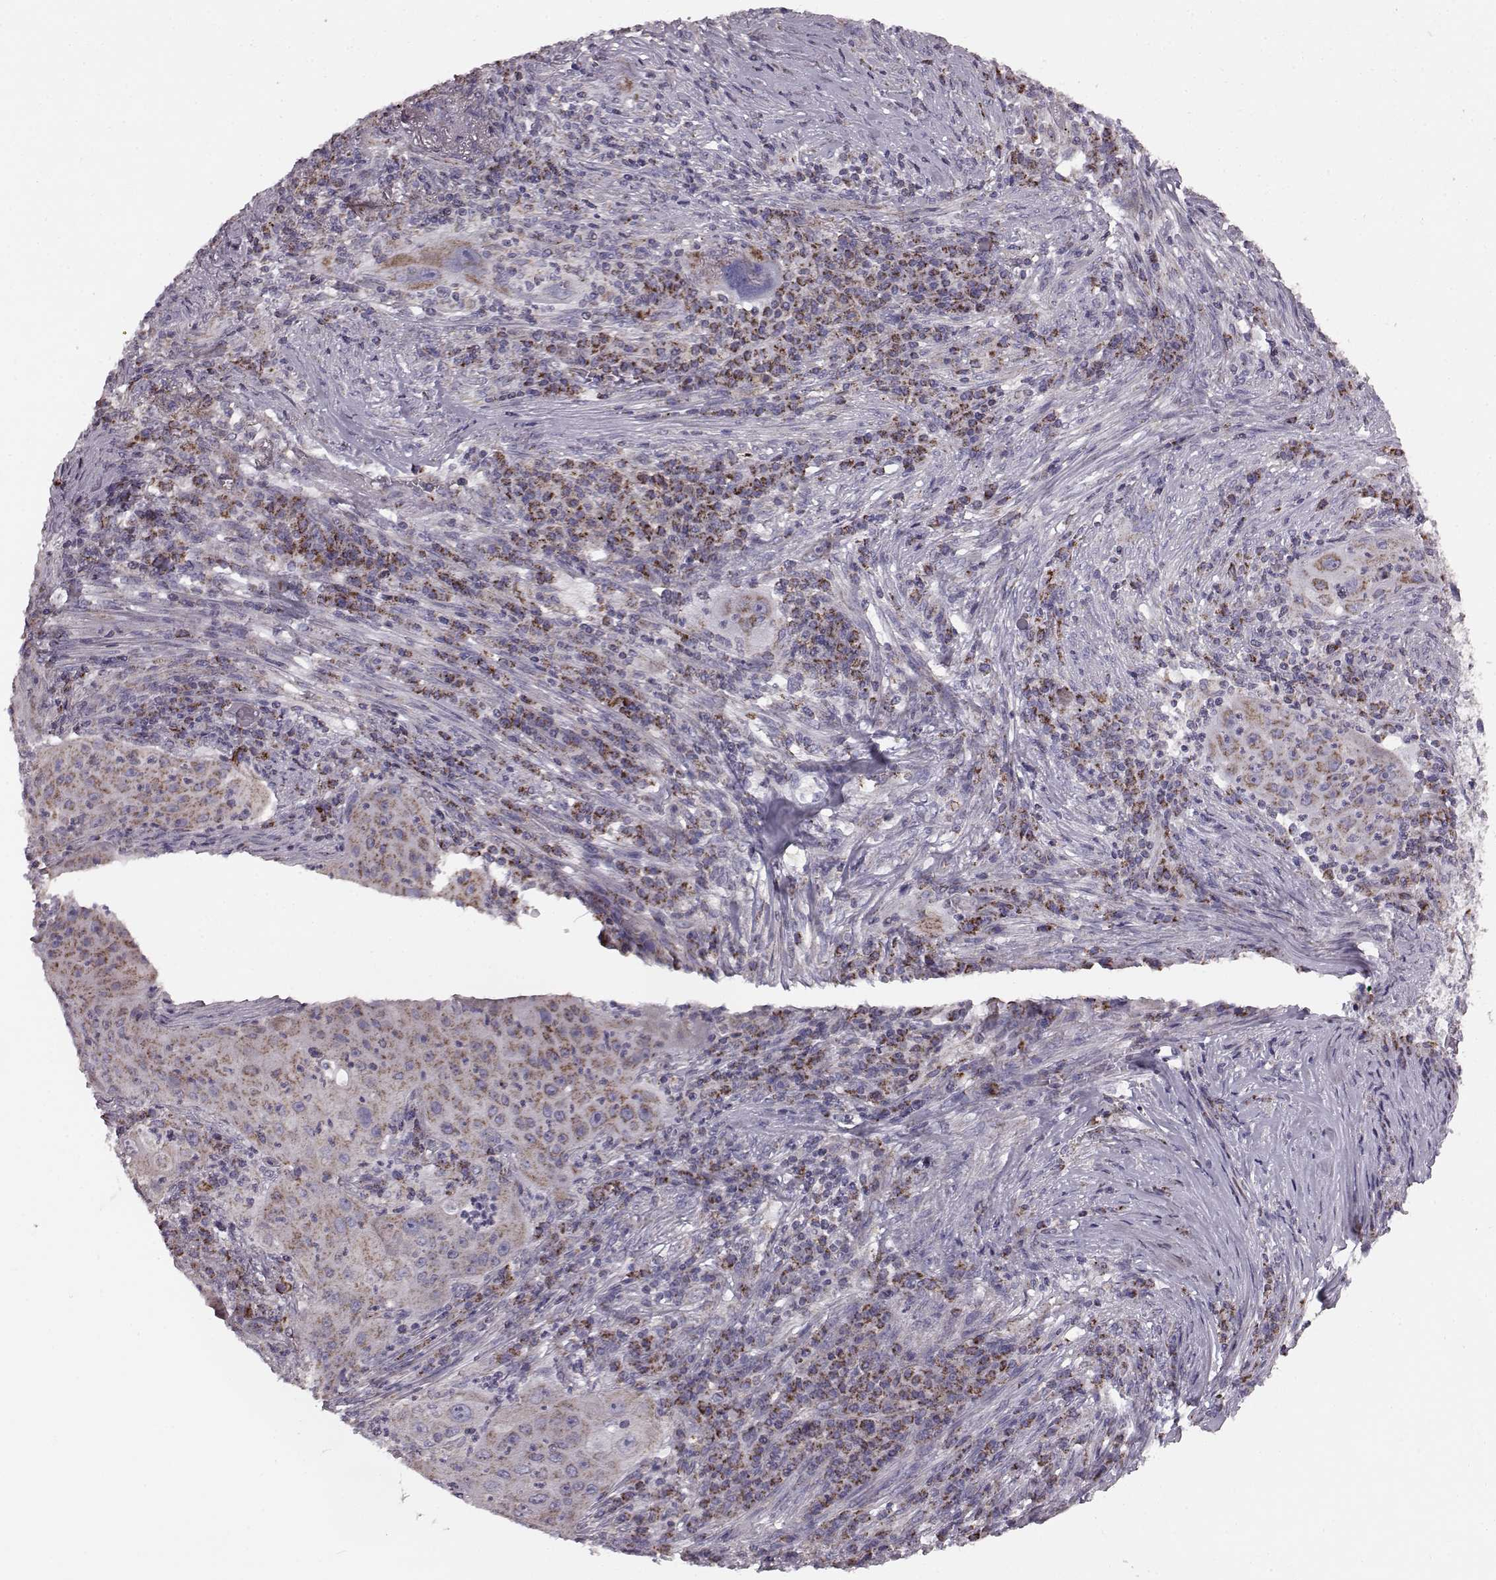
{"staining": {"intensity": "moderate", "quantity": ">75%", "location": "cytoplasmic/membranous"}, "tissue": "lung cancer", "cell_type": "Tumor cells", "image_type": "cancer", "snomed": [{"axis": "morphology", "description": "Squamous cell carcinoma, NOS"}, {"axis": "topography", "description": "Lung"}], "caption": "Immunohistochemistry (IHC) image of human lung cancer (squamous cell carcinoma) stained for a protein (brown), which demonstrates medium levels of moderate cytoplasmic/membranous expression in approximately >75% of tumor cells.", "gene": "FAM8A1", "patient": {"sex": "female", "age": 59}}